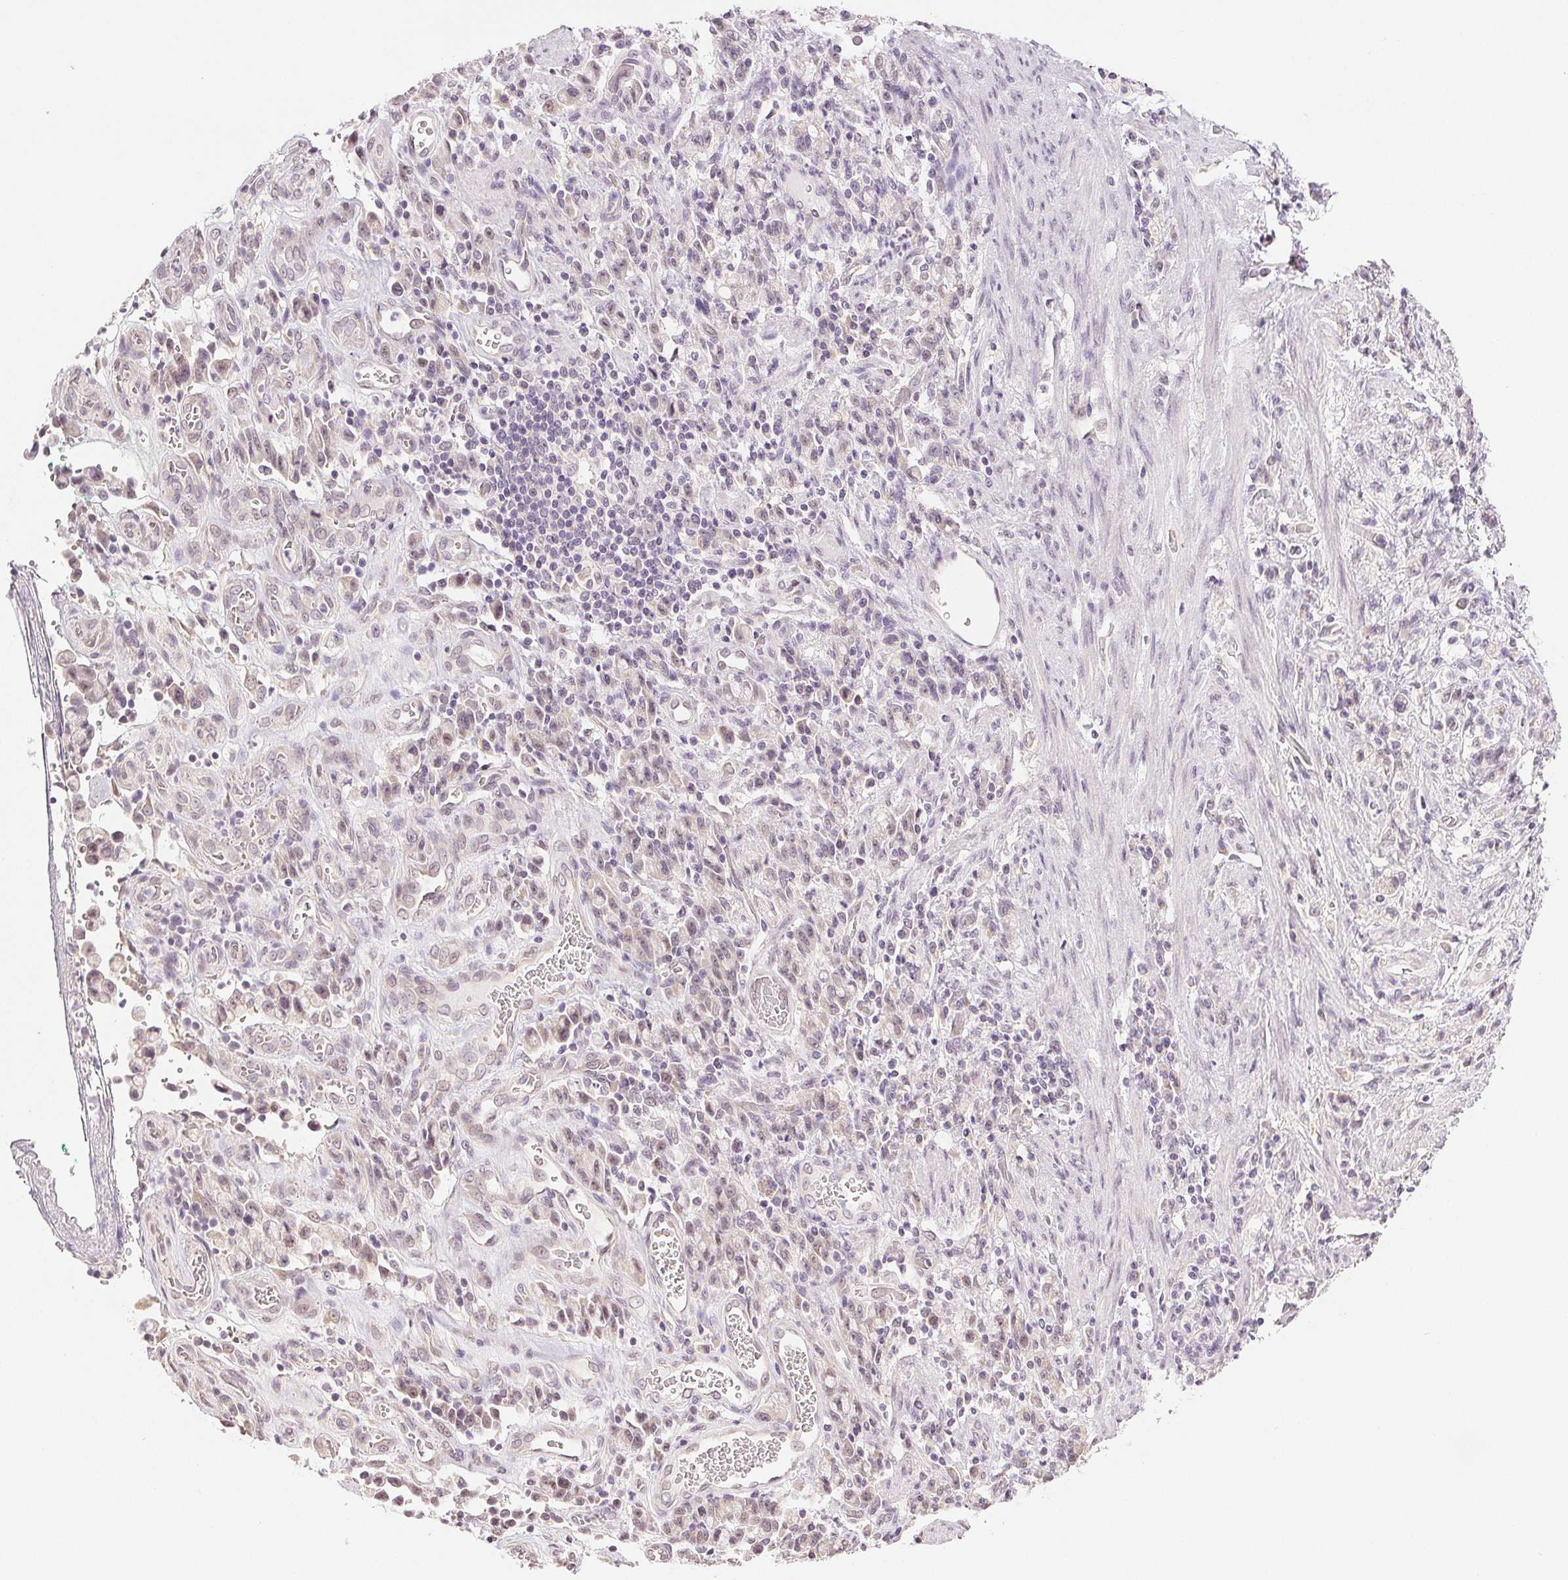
{"staining": {"intensity": "negative", "quantity": "none", "location": "none"}, "tissue": "stomach cancer", "cell_type": "Tumor cells", "image_type": "cancer", "snomed": [{"axis": "morphology", "description": "Adenocarcinoma, NOS"}, {"axis": "topography", "description": "Stomach"}], "caption": "Immunohistochemistry photomicrograph of neoplastic tissue: human stomach cancer stained with DAB shows no significant protein staining in tumor cells.", "gene": "PLCB1", "patient": {"sex": "male", "age": 77}}